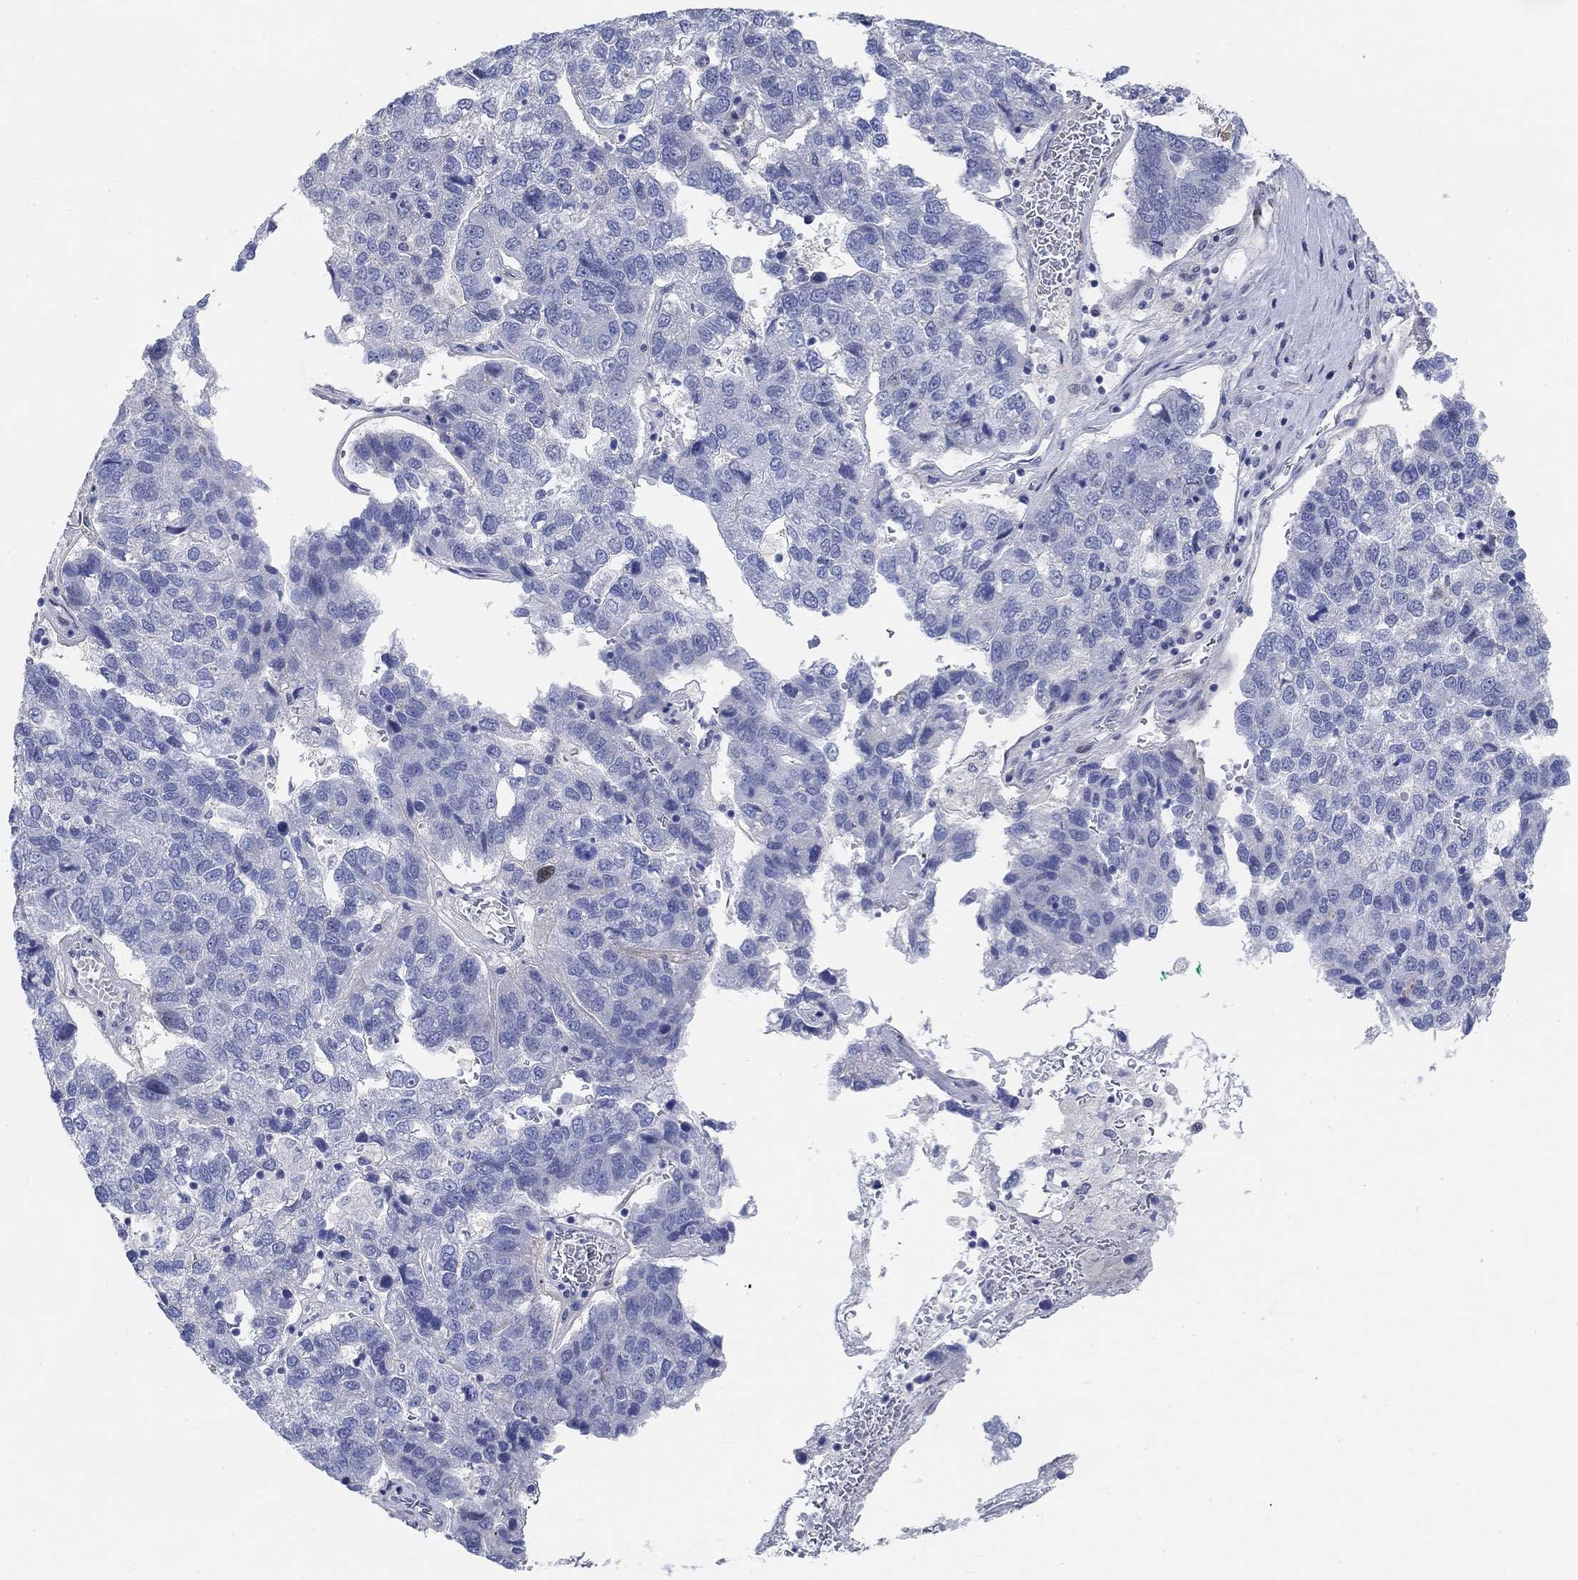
{"staining": {"intensity": "moderate", "quantity": "<25%", "location": "nuclear"}, "tissue": "pancreatic cancer", "cell_type": "Tumor cells", "image_type": "cancer", "snomed": [{"axis": "morphology", "description": "Adenocarcinoma, NOS"}, {"axis": "topography", "description": "Pancreas"}], "caption": "Immunohistochemistry (IHC) (DAB (3,3'-diaminobenzidine)) staining of adenocarcinoma (pancreatic) shows moderate nuclear protein expression in about <25% of tumor cells.", "gene": "SNTG2", "patient": {"sex": "female", "age": 61}}